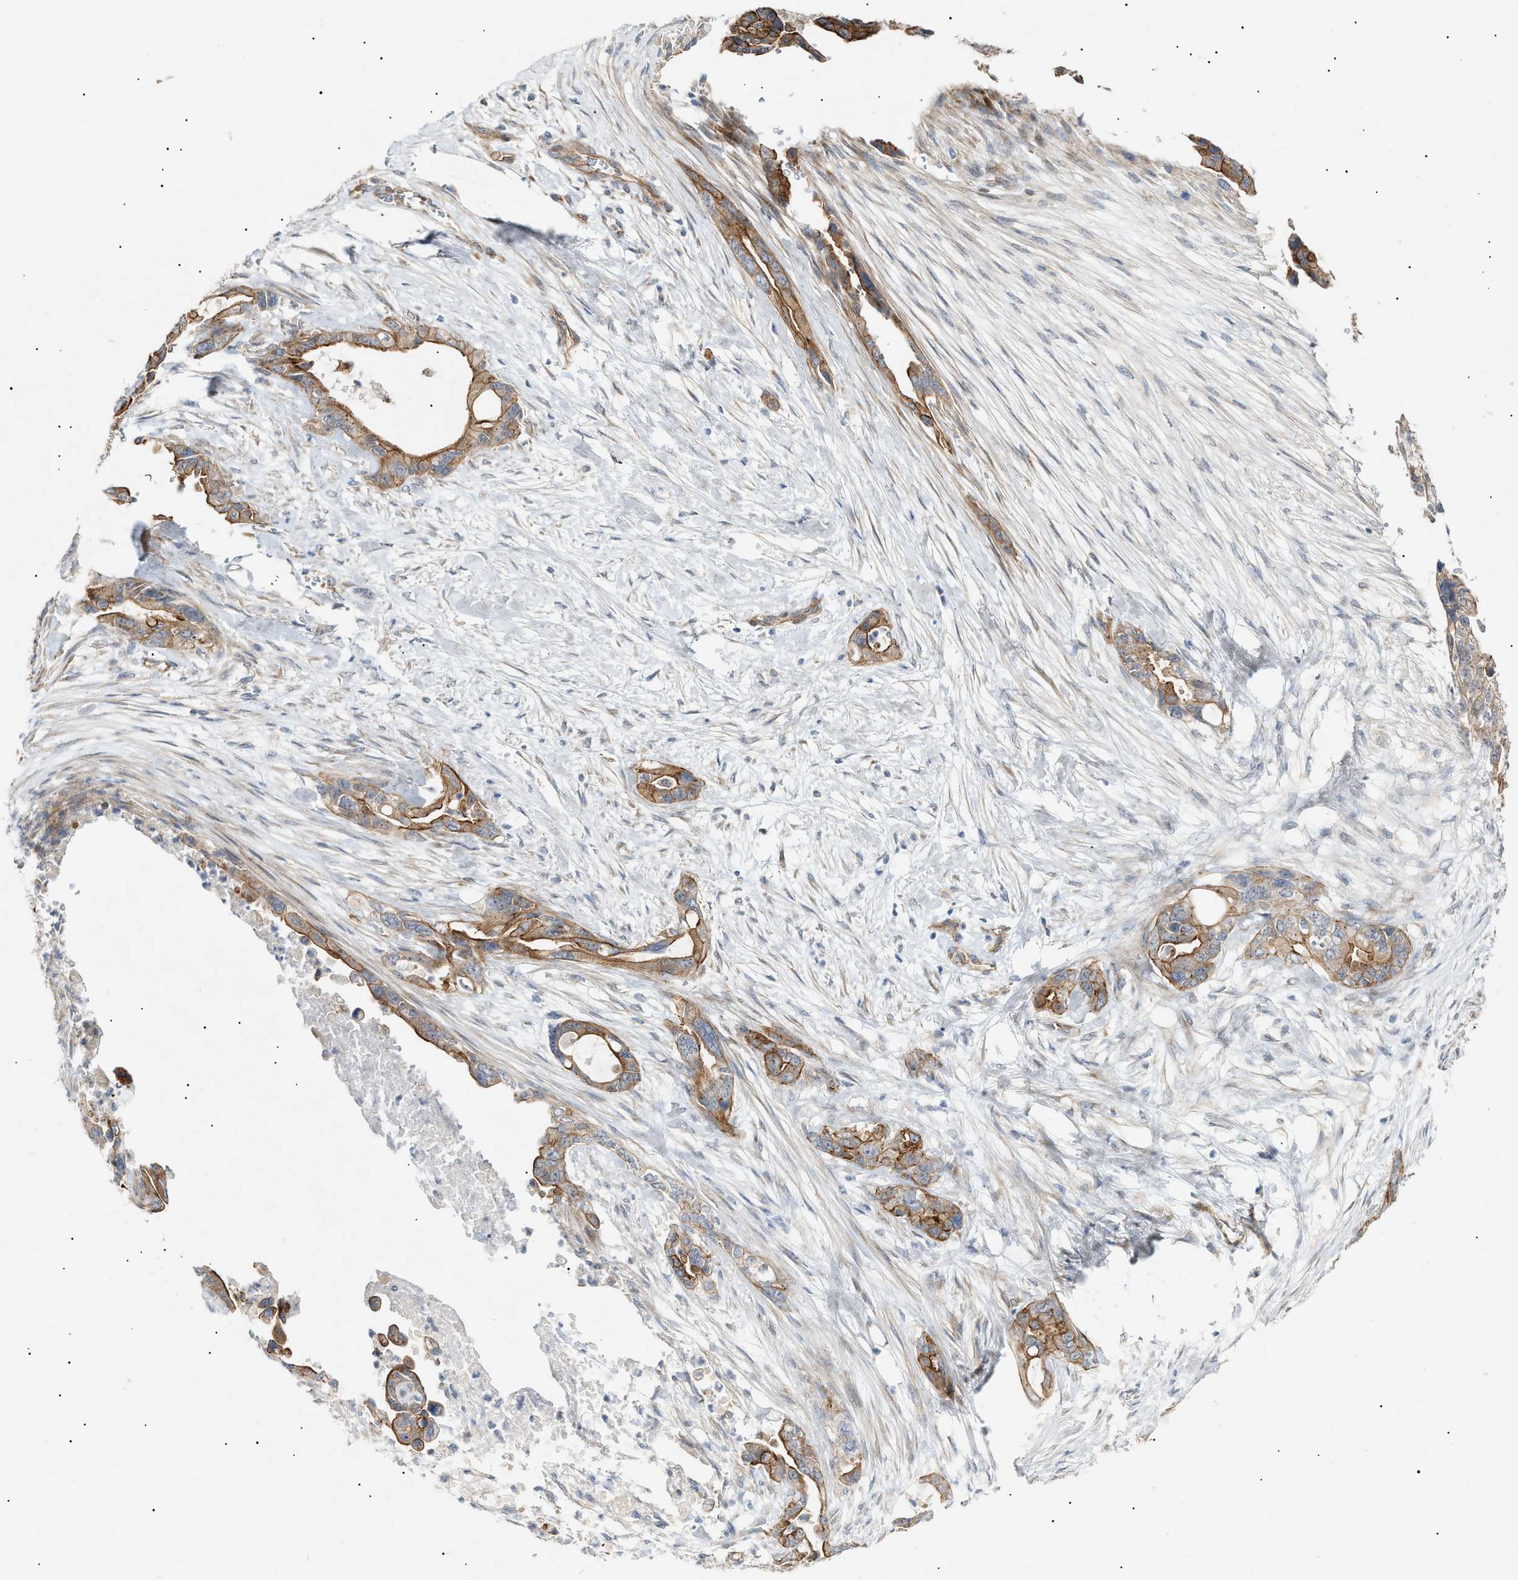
{"staining": {"intensity": "moderate", "quantity": "25%-75%", "location": "cytoplasmic/membranous"}, "tissue": "pancreatic cancer", "cell_type": "Tumor cells", "image_type": "cancer", "snomed": [{"axis": "morphology", "description": "Adenocarcinoma, NOS"}, {"axis": "topography", "description": "Pancreas"}], "caption": "IHC photomicrograph of human pancreatic cancer (adenocarcinoma) stained for a protein (brown), which demonstrates medium levels of moderate cytoplasmic/membranous positivity in about 25%-75% of tumor cells.", "gene": "ZFHX2", "patient": {"sex": "male", "age": 70}}